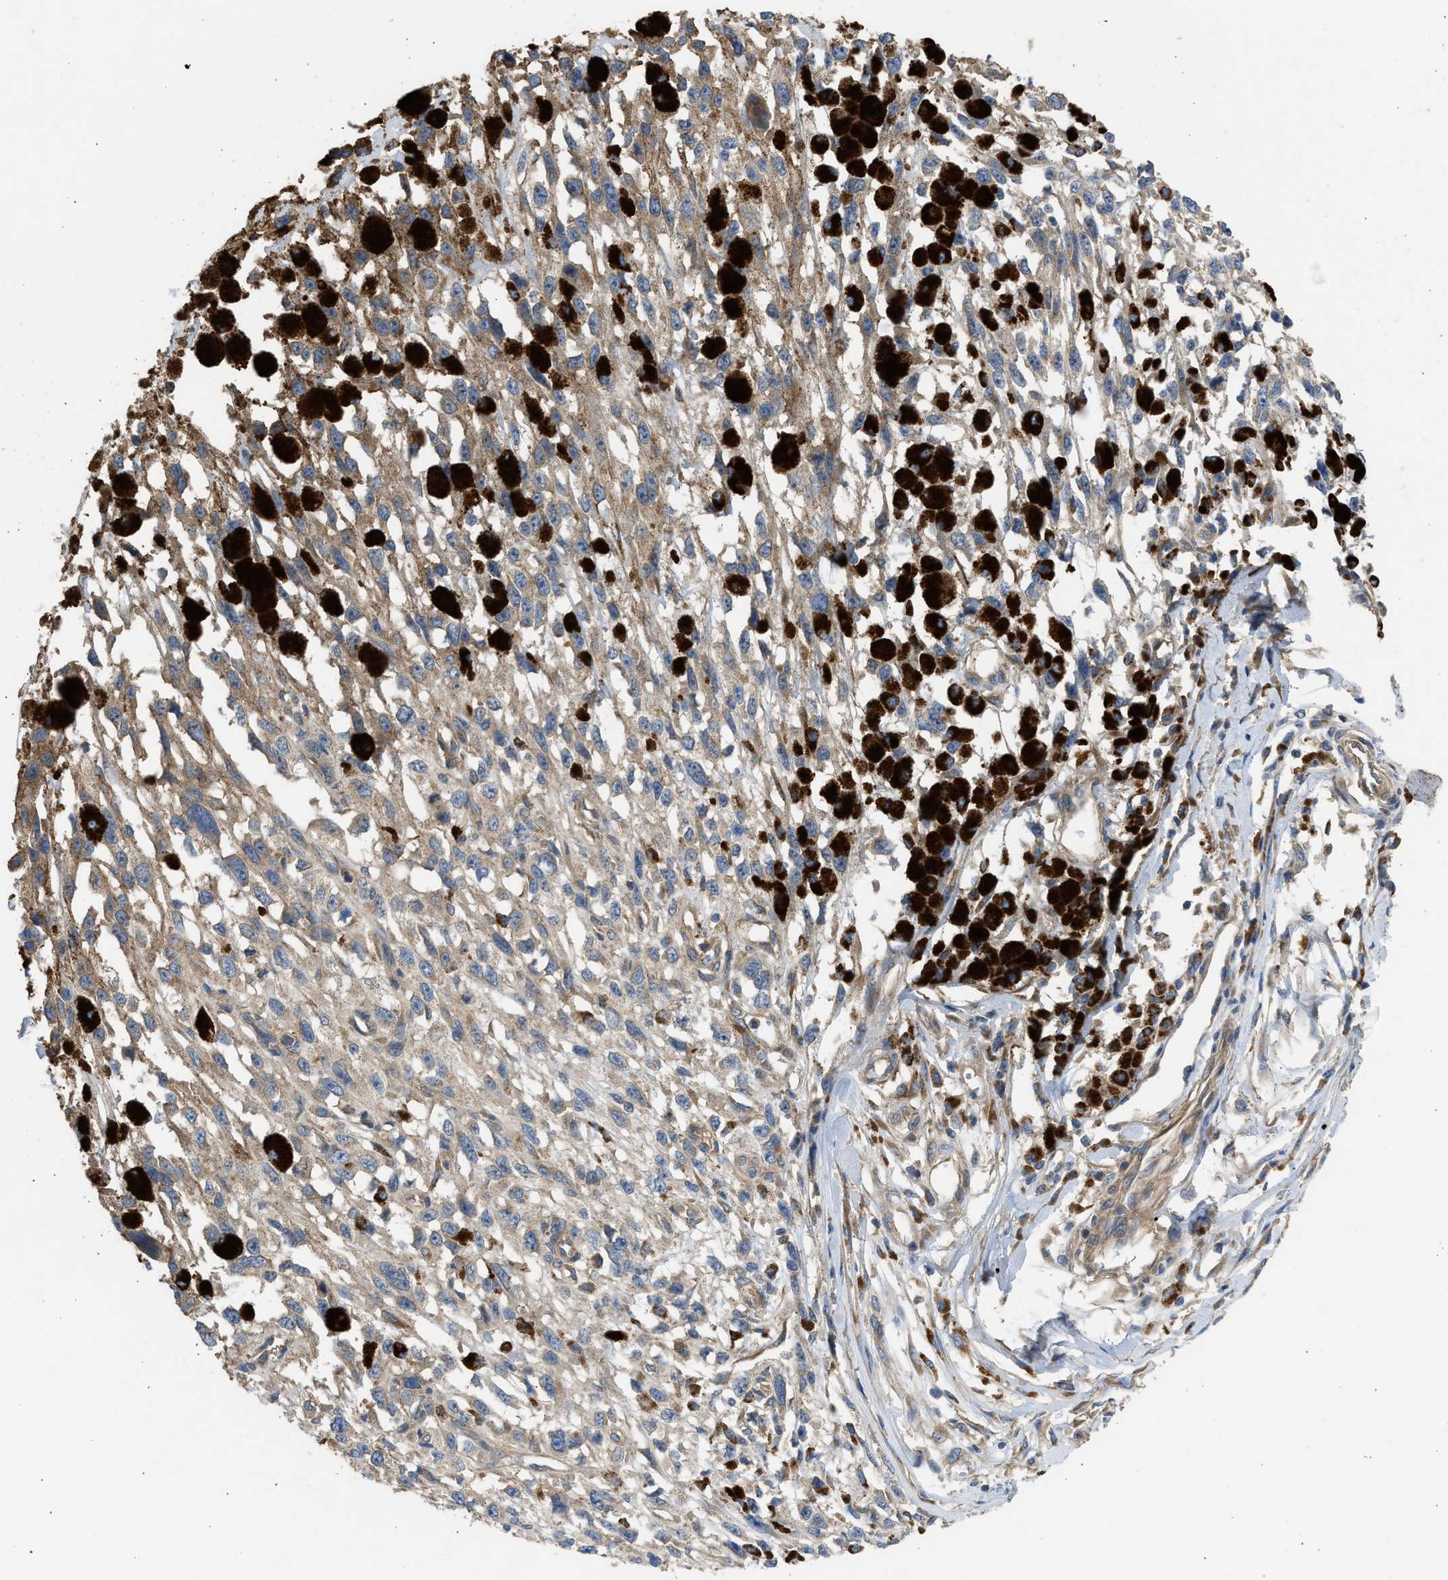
{"staining": {"intensity": "weak", "quantity": ">75%", "location": "cytoplasmic/membranous"}, "tissue": "melanoma", "cell_type": "Tumor cells", "image_type": "cancer", "snomed": [{"axis": "morphology", "description": "Malignant melanoma, Metastatic site"}, {"axis": "topography", "description": "Lymph node"}], "caption": "A brown stain highlights weak cytoplasmic/membranous expression of a protein in melanoma tumor cells.", "gene": "CSRNP2", "patient": {"sex": "male", "age": 59}}